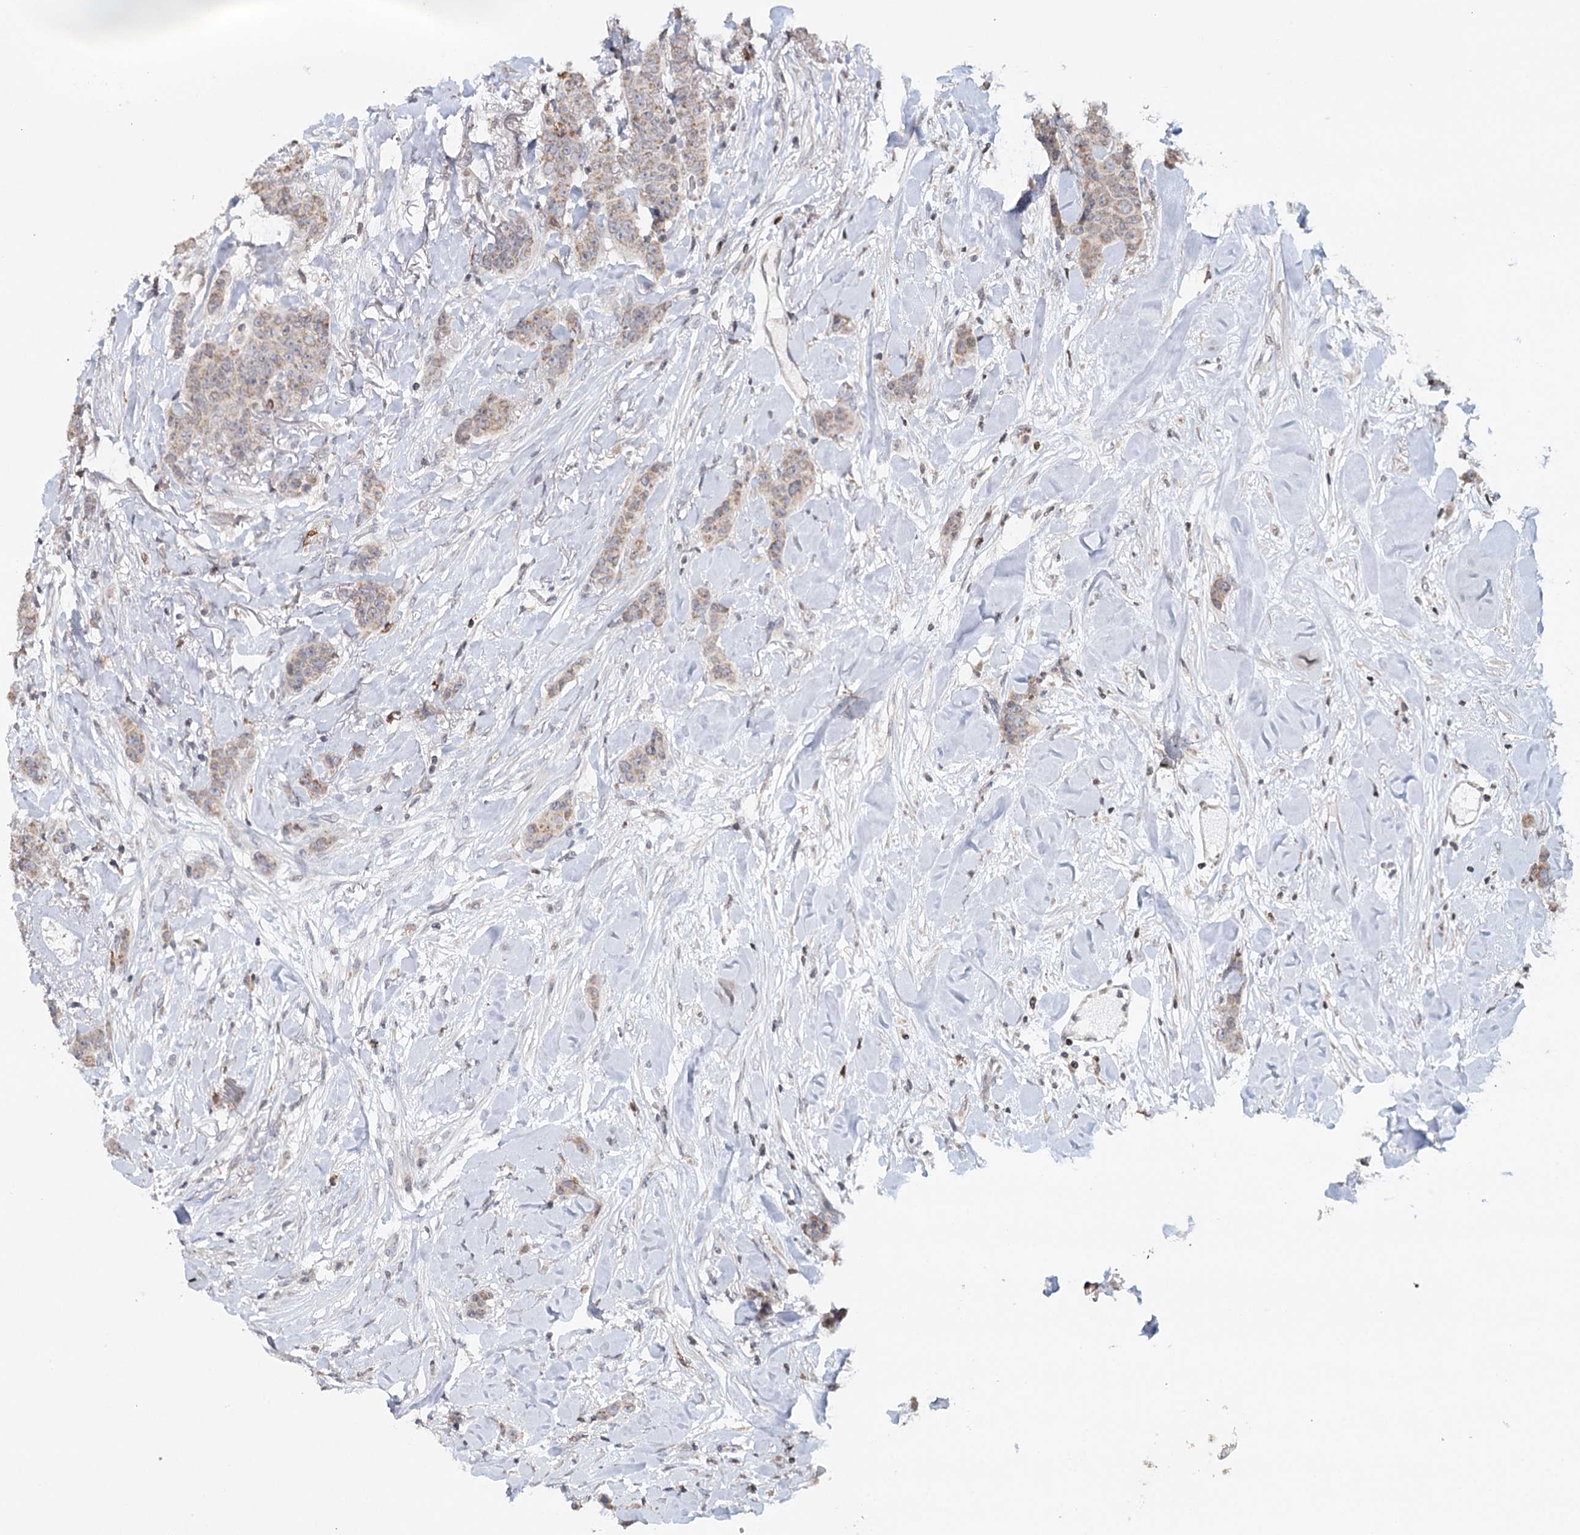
{"staining": {"intensity": "weak", "quantity": "<25%", "location": "cytoplasmic/membranous"}, "tissue": "breast cancer", "cell_type": "Tumor cells", "image_type": "cancer", "snomed": [{"axis": "morphology", "description": "Duct carcinoma"}, {"axis": "topography", "description": "Breast"}], "caption": "Image shows no protein expression in tumor cells of invasive ductal carcinoma (breast) tissue.", "gene": "ICOS", "patient": {"sex": "female", "age": 40}}